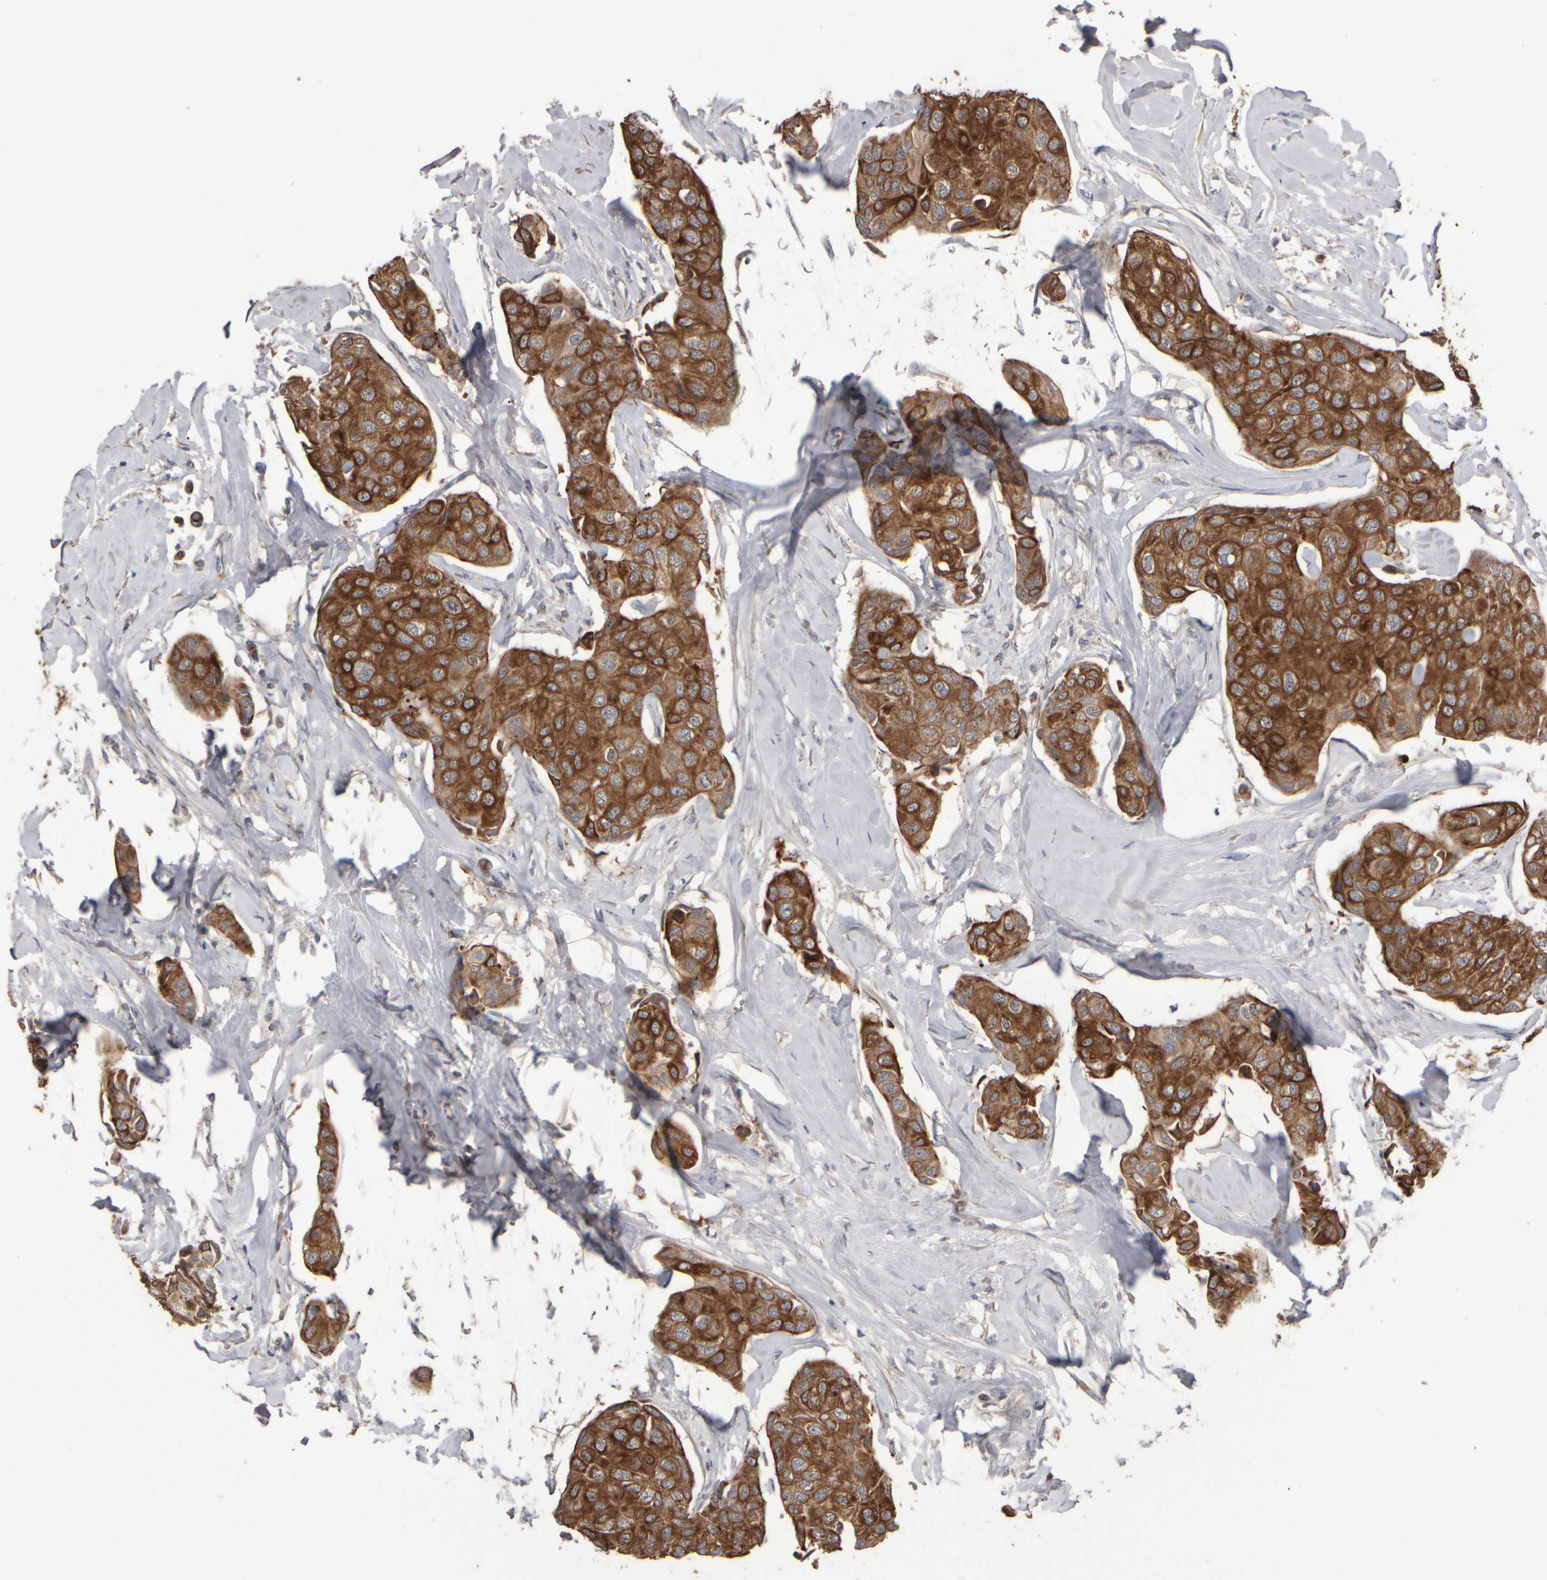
{"staining": {"intensity": "strong", "quantity": ">75%", "location": "cytoplasmic/membranous"}, "tissue": "breast cancer", "cell_type": "Tumor cells", "image_type": "cancer", "snomed": [{"axis": "morphology", "description": "Duct carcinoma"}, {"axis": "topography", "description": "Breast"}], "caption": "Infiltrating ductal carcinoma (breast) stained with immunohistochemistry reveals strong cytoplasmic/membranous staining in about >75% of tumor cells.", "gene": "EPHX2", "patient": {"sex": "female", "age": 80}}